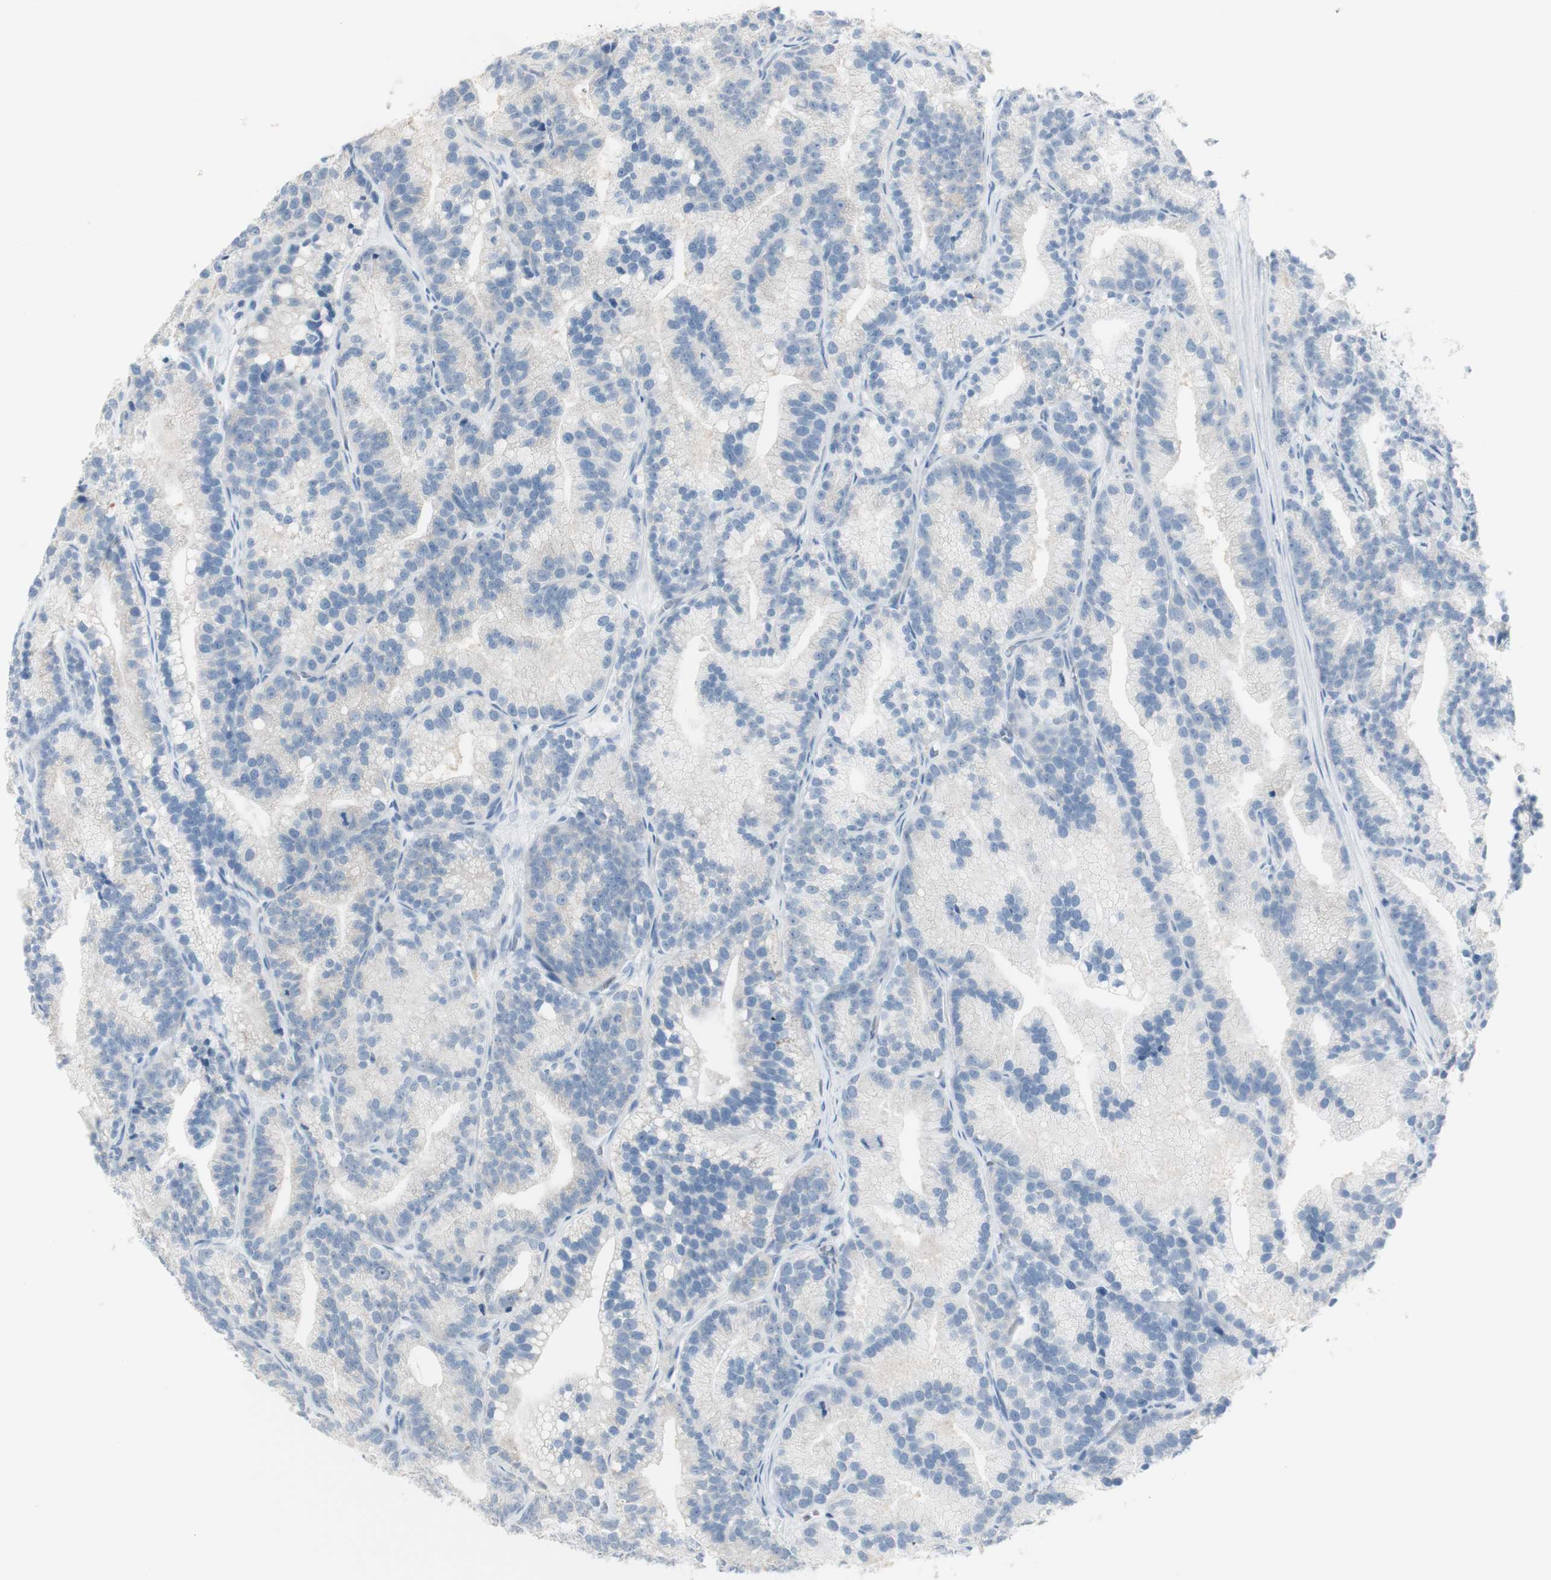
{"staining": {"intensity": "negative", "quantity": "none", "location": "none"}, "tissue": "prostate cancer", "cell_type": "Tumor cells", "image_type": "cancer", "snomed": [{"axis": "morphology", "description": "Adenocarcinoma, Low grade"}, {"axis": "topography", "description": "Prostate"}], "caption": "The immunohistochemistry photomicrograph has no significant staining in tumor cells of prostate low-grade adenocarcinoma tissue.", "gene": "ART3", "patient": {"sex": "male", "age": 89}}